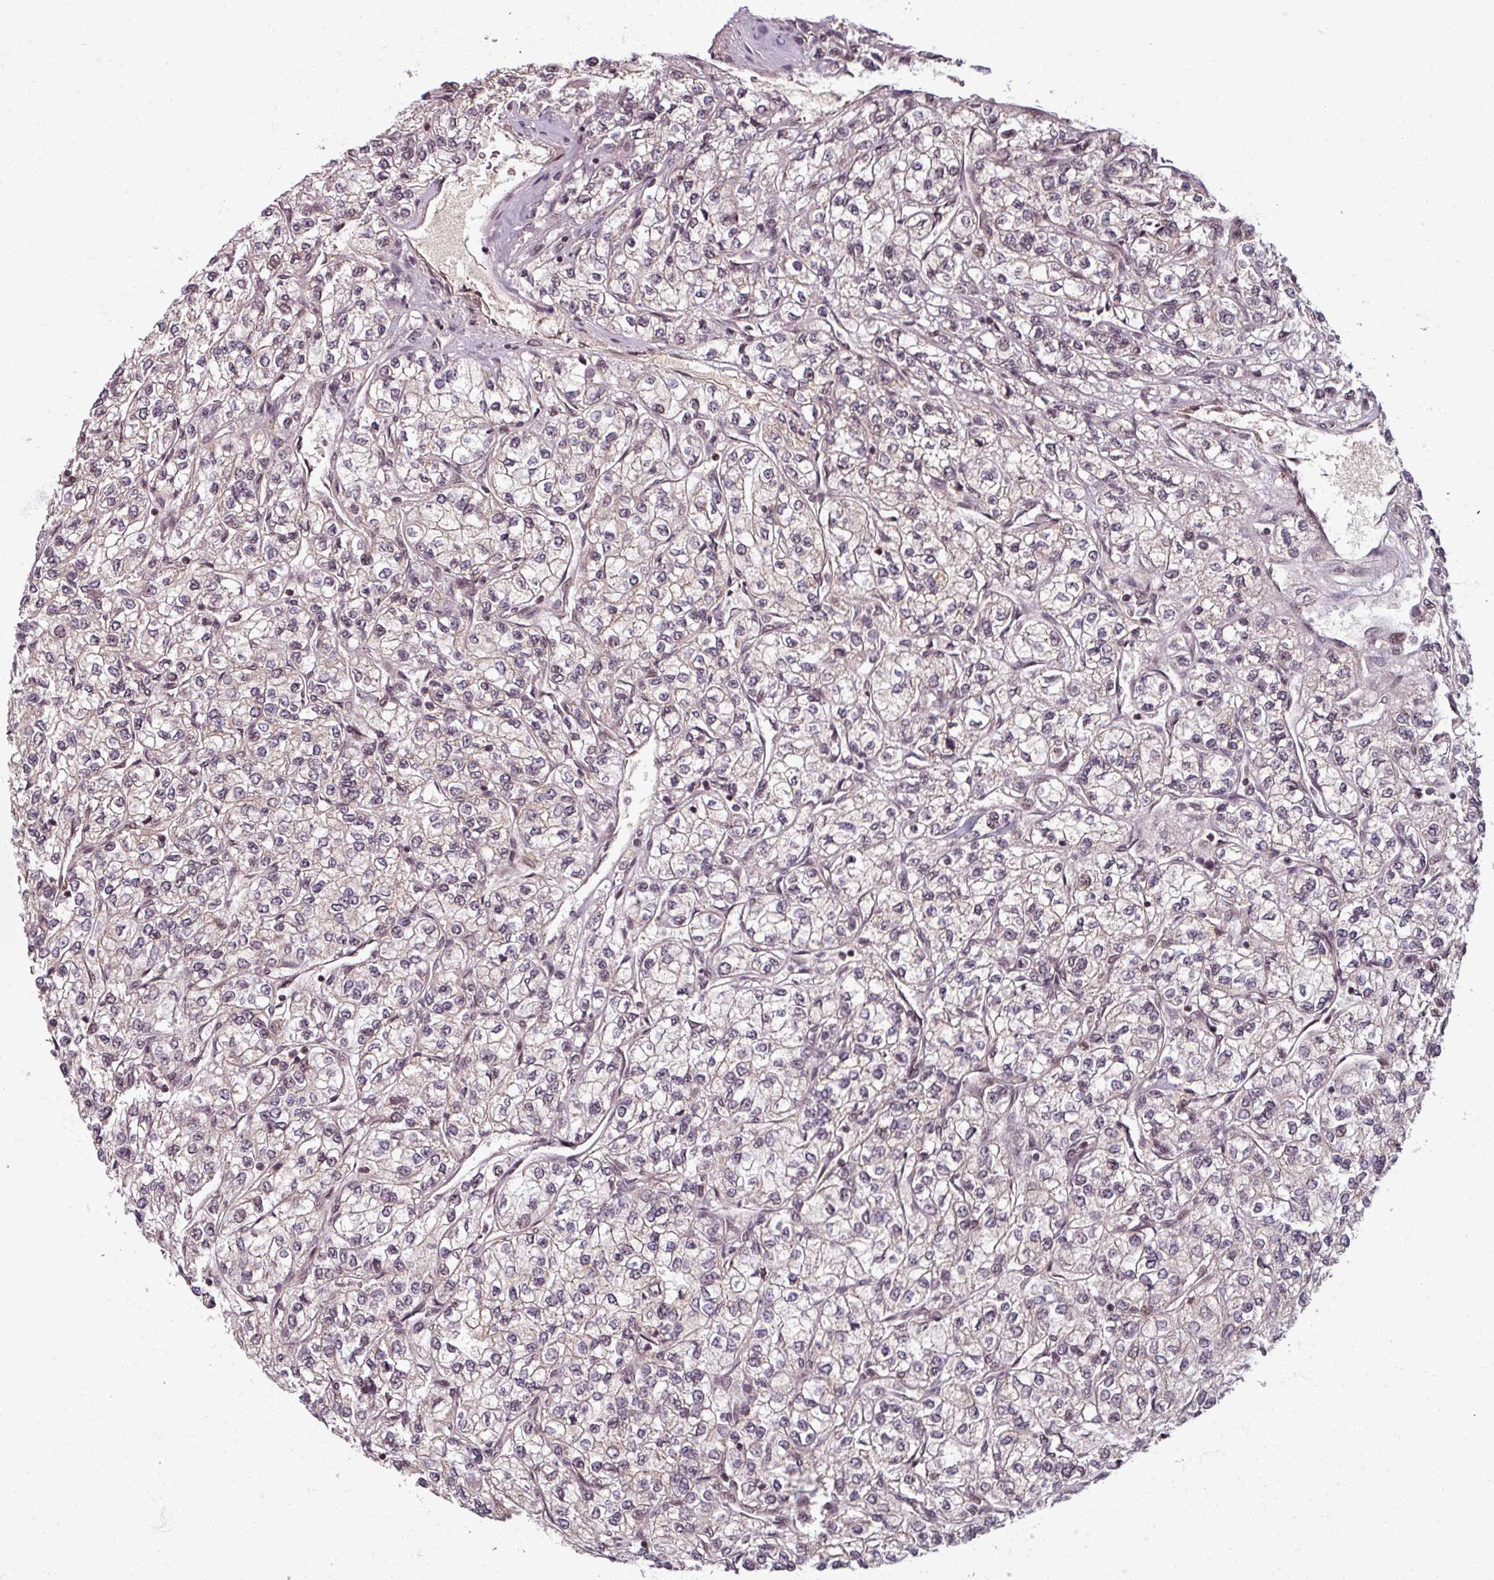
{"staining": {"intensity": "weak", "quantity": "<25%", "location": "nuclear"}, "tissue": "renal cancer", "cell_type": "Tumor cells", "image_type": "cancer", "snomed": [{"axis": "morphology", "description": "Adenocarcinoma, NOS"}, {"axis": "topography", "description": "Kidney"}], "caption": "Renal cancer (adenocarcinoma) stained for a protein using IHC demonstrates no staining tumor cells.", "gene": "SWI5", "patient": {"sex": "male", "age": 80}}